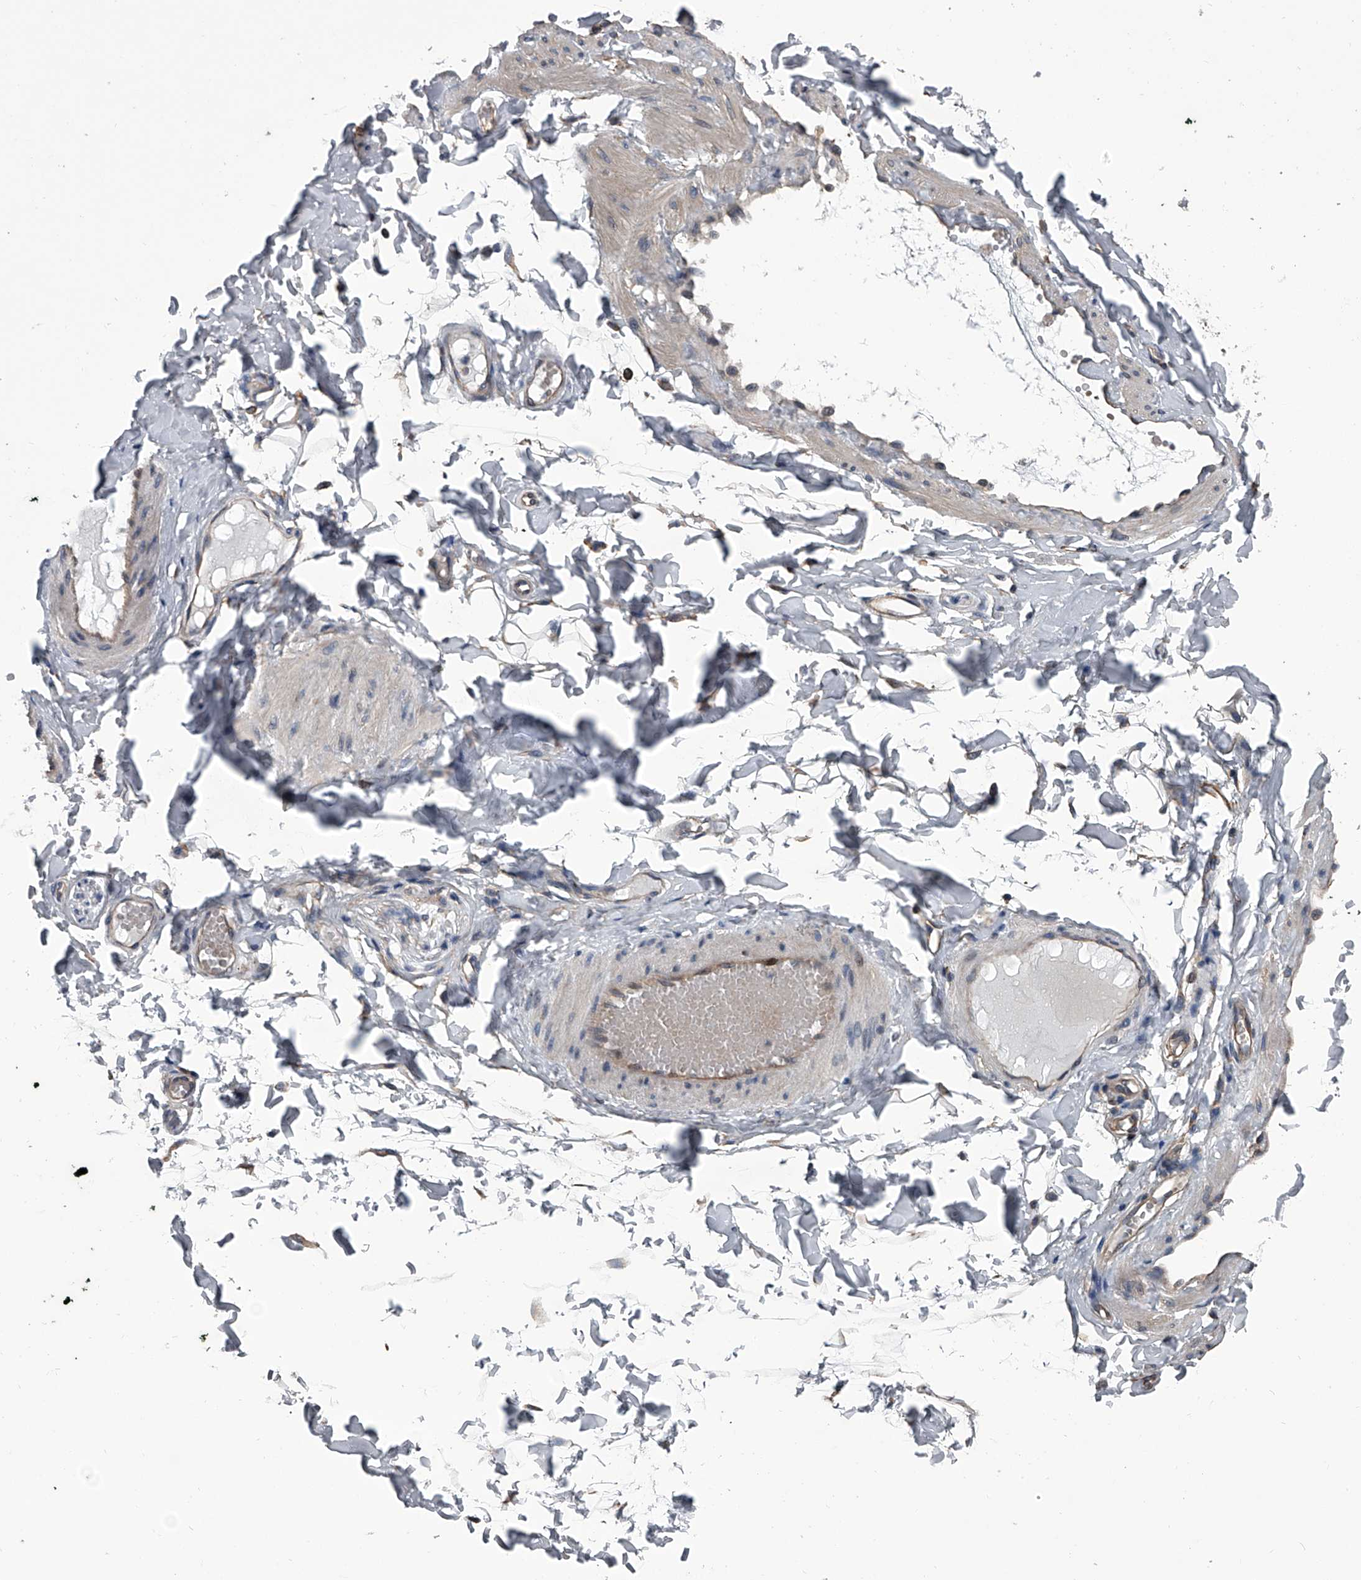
{"staining": {"intensity": "negative", "quantity": "none", "location": "none"}, "tissue": "adipose tissue", "cell_type": "Adipocytes", "image_type": "normal", "snomed": [{"axis": "morphology", "description": "Normal tissue, NOS"}, {"axis": "topography", "description": "Adipose tissue"}, {"axis": "topography", "description": "Vascular tissue"}, {"axis": "topography", "description": "Peripheral nerve tissue"}], "caption": "Adipocytes are negative for brown protein staining in unremarkable adipose tissue. (DAB (3,3'-diaminobenzidine) immunohistochemistry (IHC) visualized using brightfield microscopy, high magnification).", "gene": "ABCG1", "patient": {"sex": "male", "age": 25}}